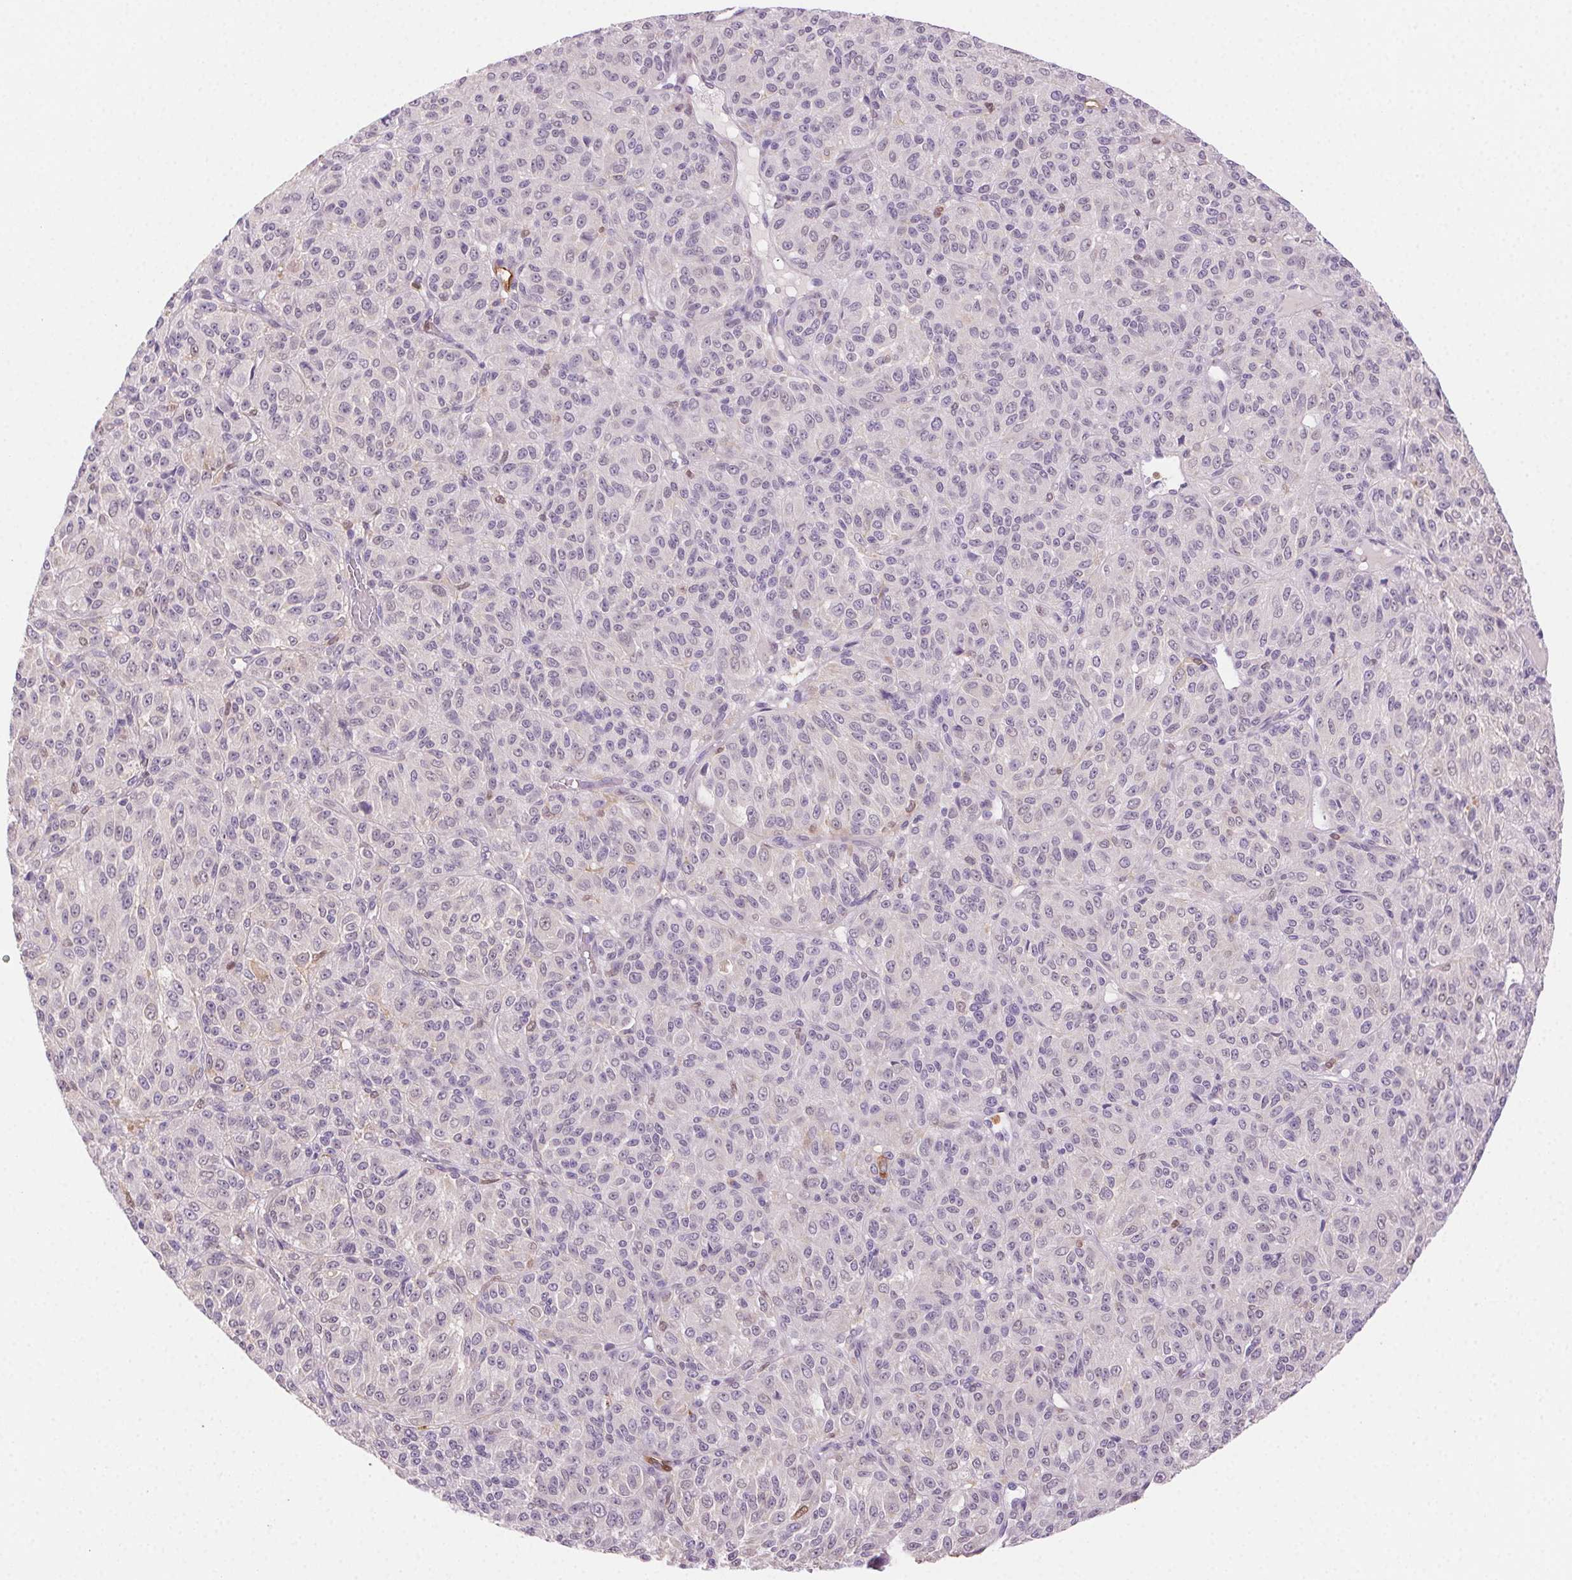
{"staining": {"intensity": "negative", "quantity": "none", "location": "none"}, "tissue": "melanoma", "cell_type": "Tumor cells", "image_type": "cancer", "snomed": [{"axis": "morphology", "description": "Malignant melanoma, Metastatic site"}, {"axis": "topography", "description": "Brain"}], "caption": "IHC histopathology image of neoplastic tissue: human malignant melanoma (metastatic site) stained with DAB shows no significant protein positivity in tumor cells.", "gene": "TMEM45A", "patient": {"sex": "female", "age": 56}}